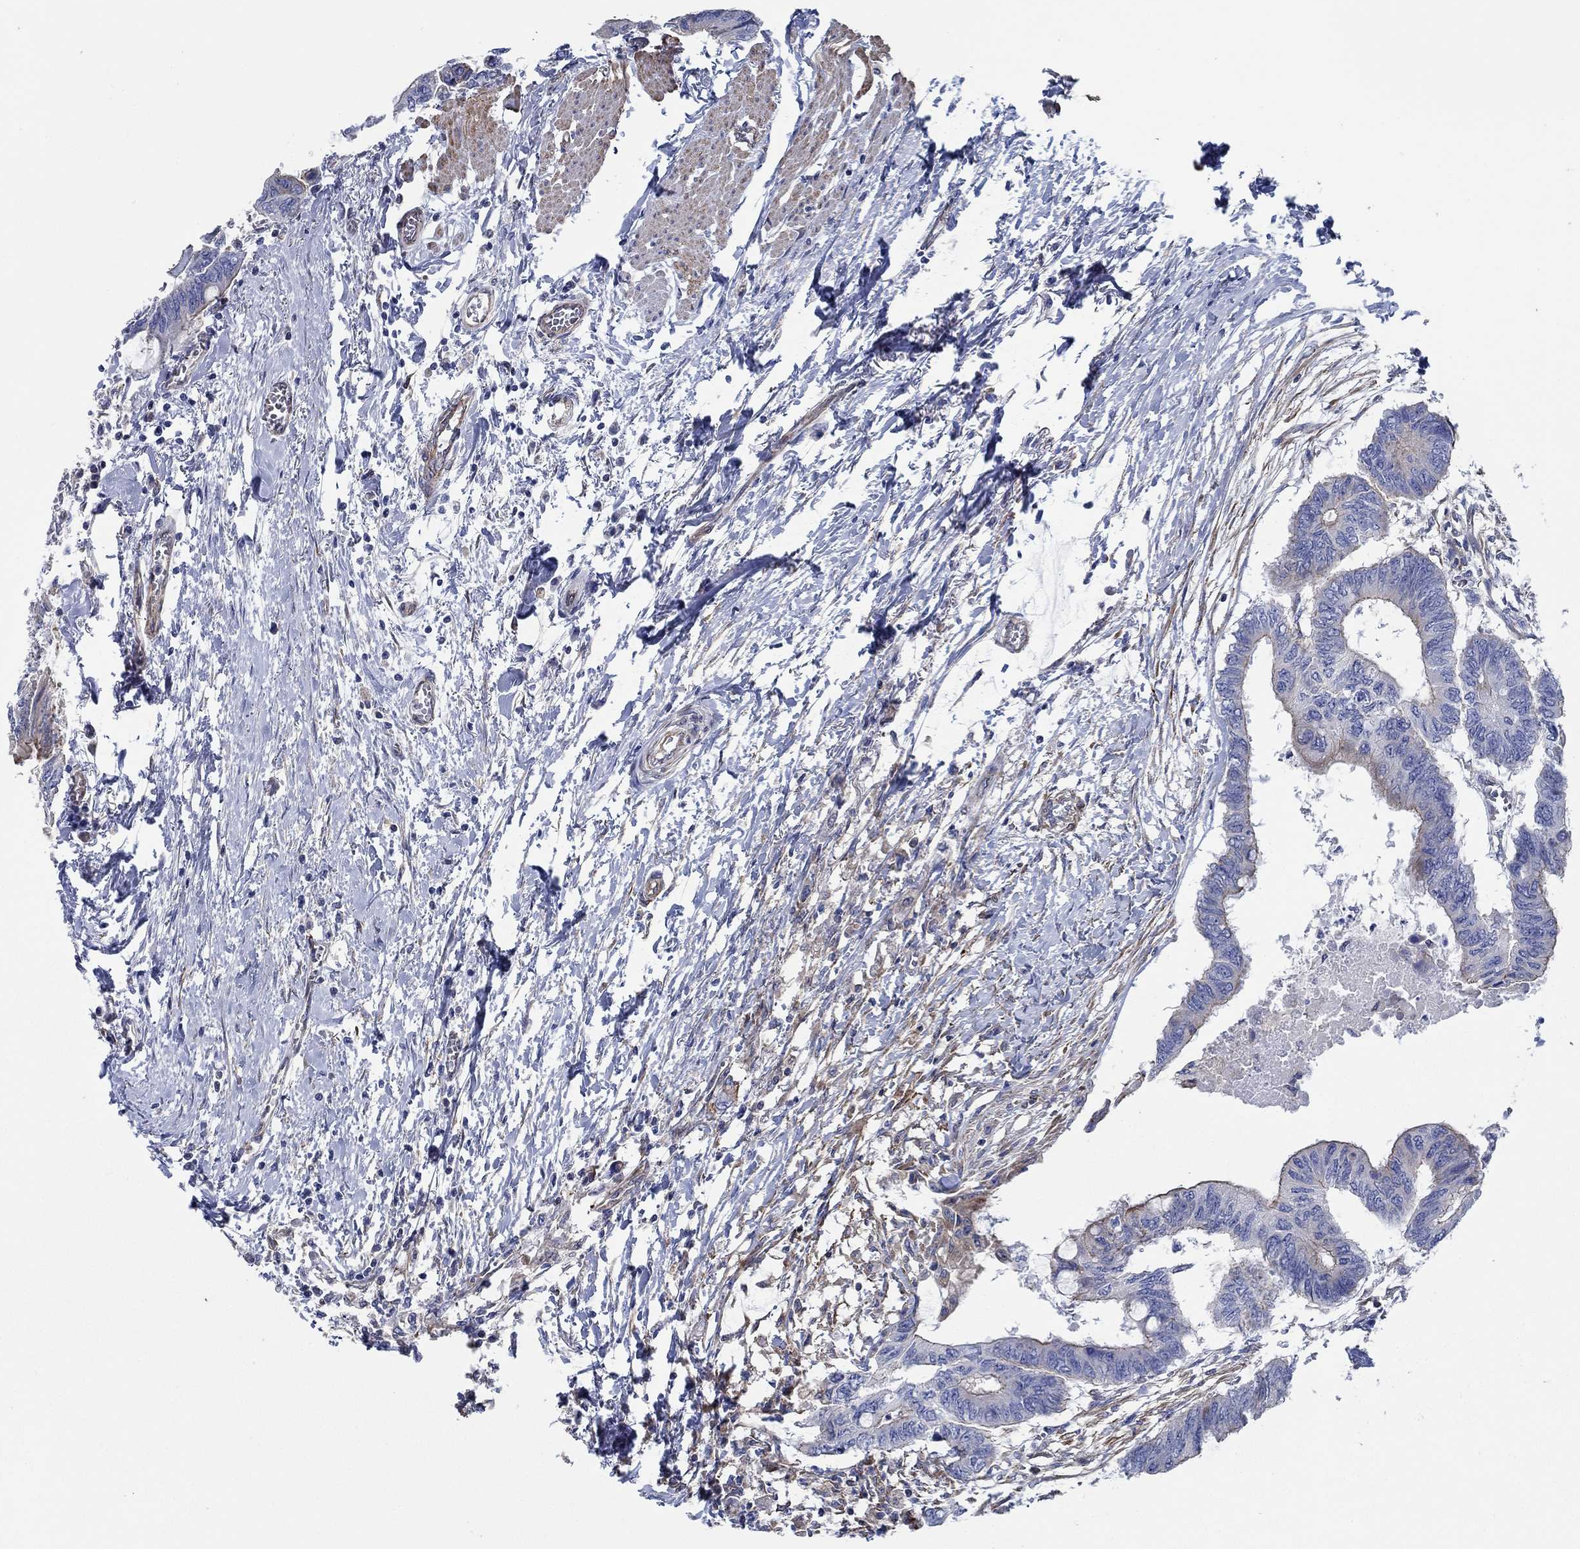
{"staining": {"intensity": "negative", "quantity": "none", "location": "none"}, "tissue": "colorectal cancer", "cell_type": "Tumor cells", "image_type": "cancer", "snomed": [{"axis": "morphology", "description": "Normal tissue, NOS"}, {"axis": "morphology", "description": "Adenocarcinoma, NOS"}, {"axis": "topography", "description": "Rectum"}, {"axis": "topography", "description": "Peripheral nerve tissue"}], "caption": "Immunohistochemistry (IHC) image of colorectal cancer (adenocarcinoma) stained for a protein (brown), which displays no positivity in tumor cells.", "gene": "FMN1", "patient": {"sex": "male", "age": 92}}